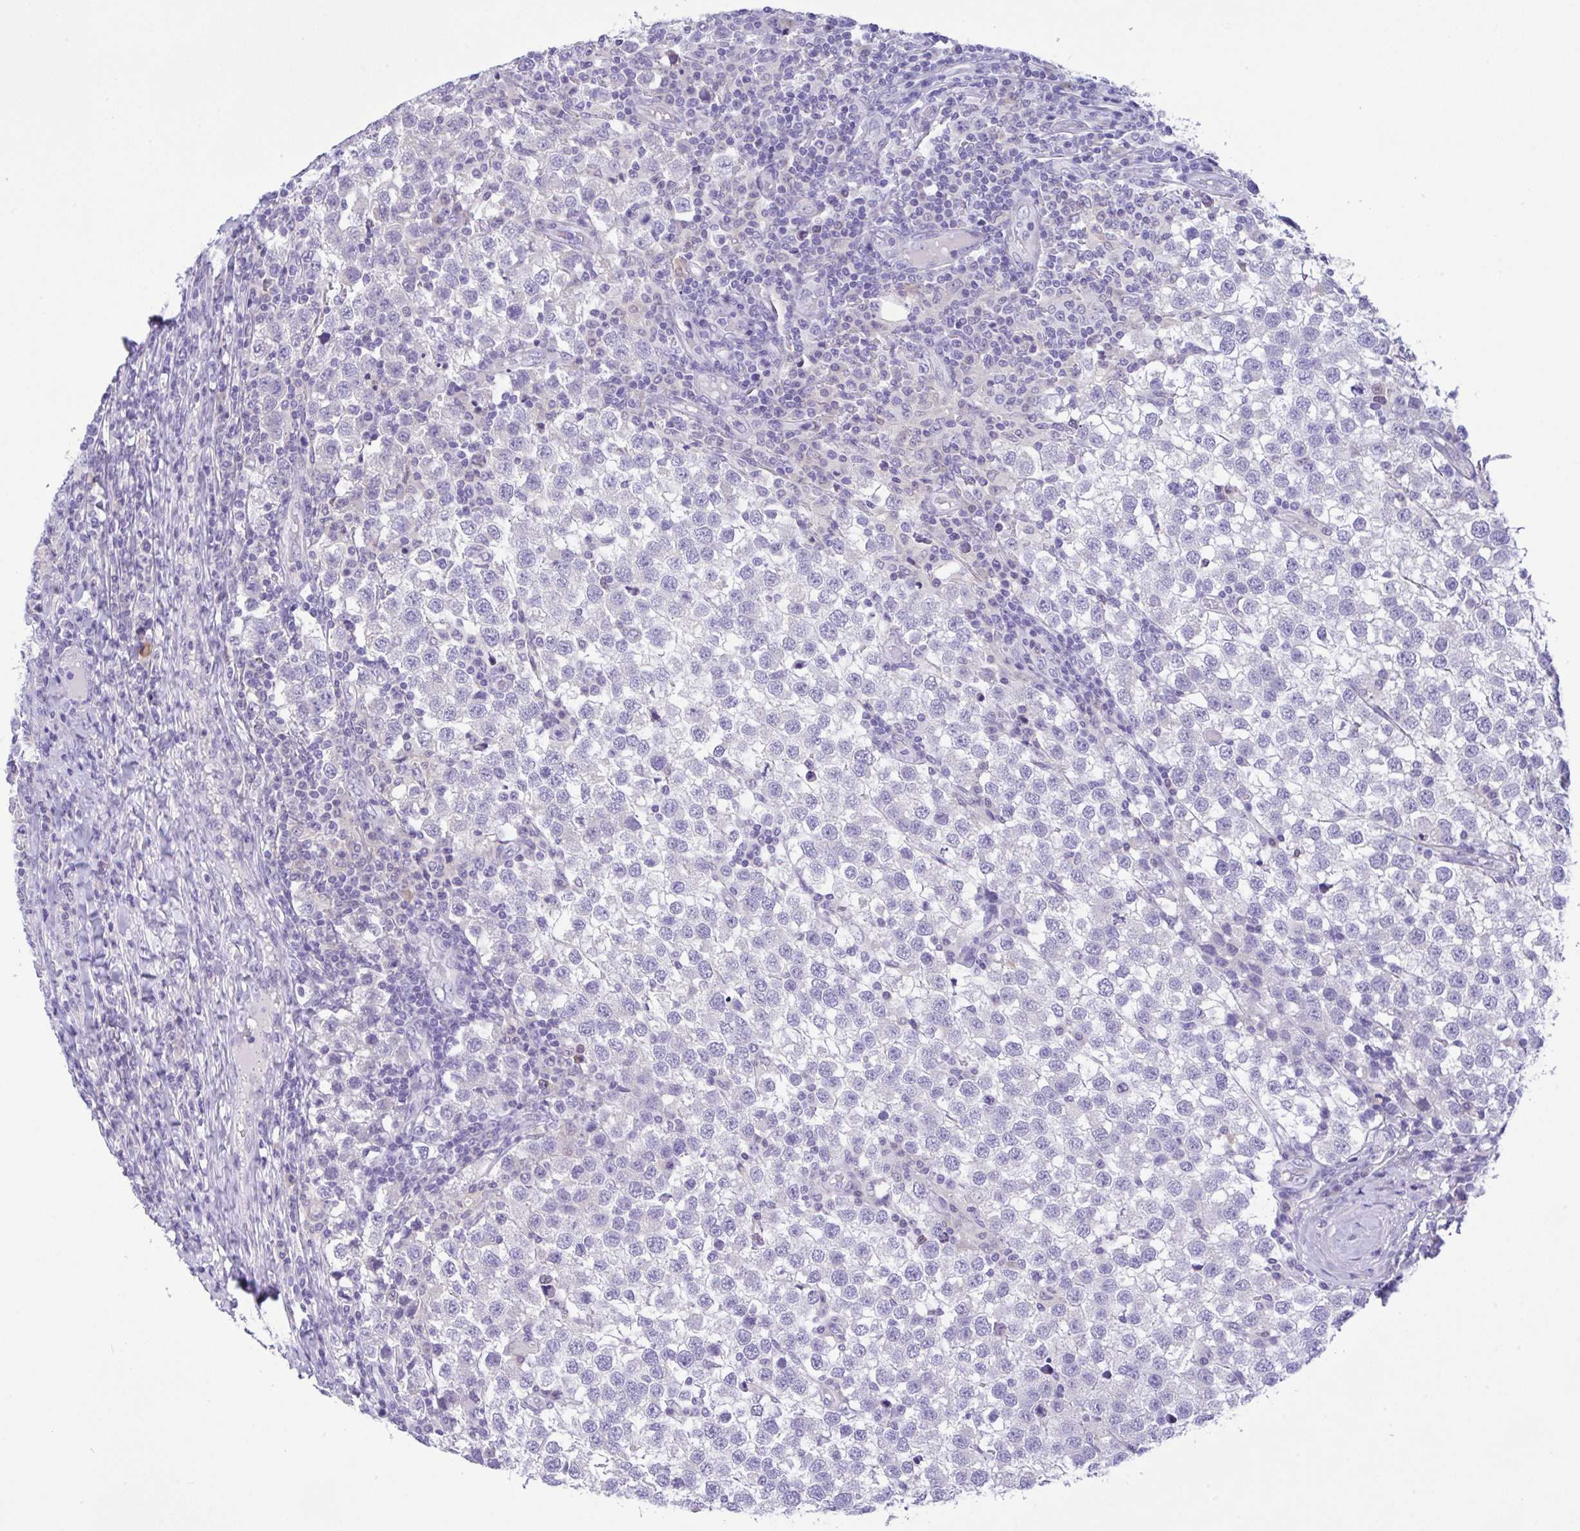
{"staining": {"intensity": "negative", "quantity": "none", "location": "none"}, "tissue": "testis cancer", "cell_type": "Tumor cells", "image_type": "cancer", "snomed": [{"axis": "morphology", "description": "Seminoma, NOS"}, {"axis": "topography", "description": "Testis"}], "caption": "DAB immunohistochemical staining of human testis cancer displays no significant expression in tumor cells.", "gene": "NCF1", "patient": {"sex": "male", "age": 34}}